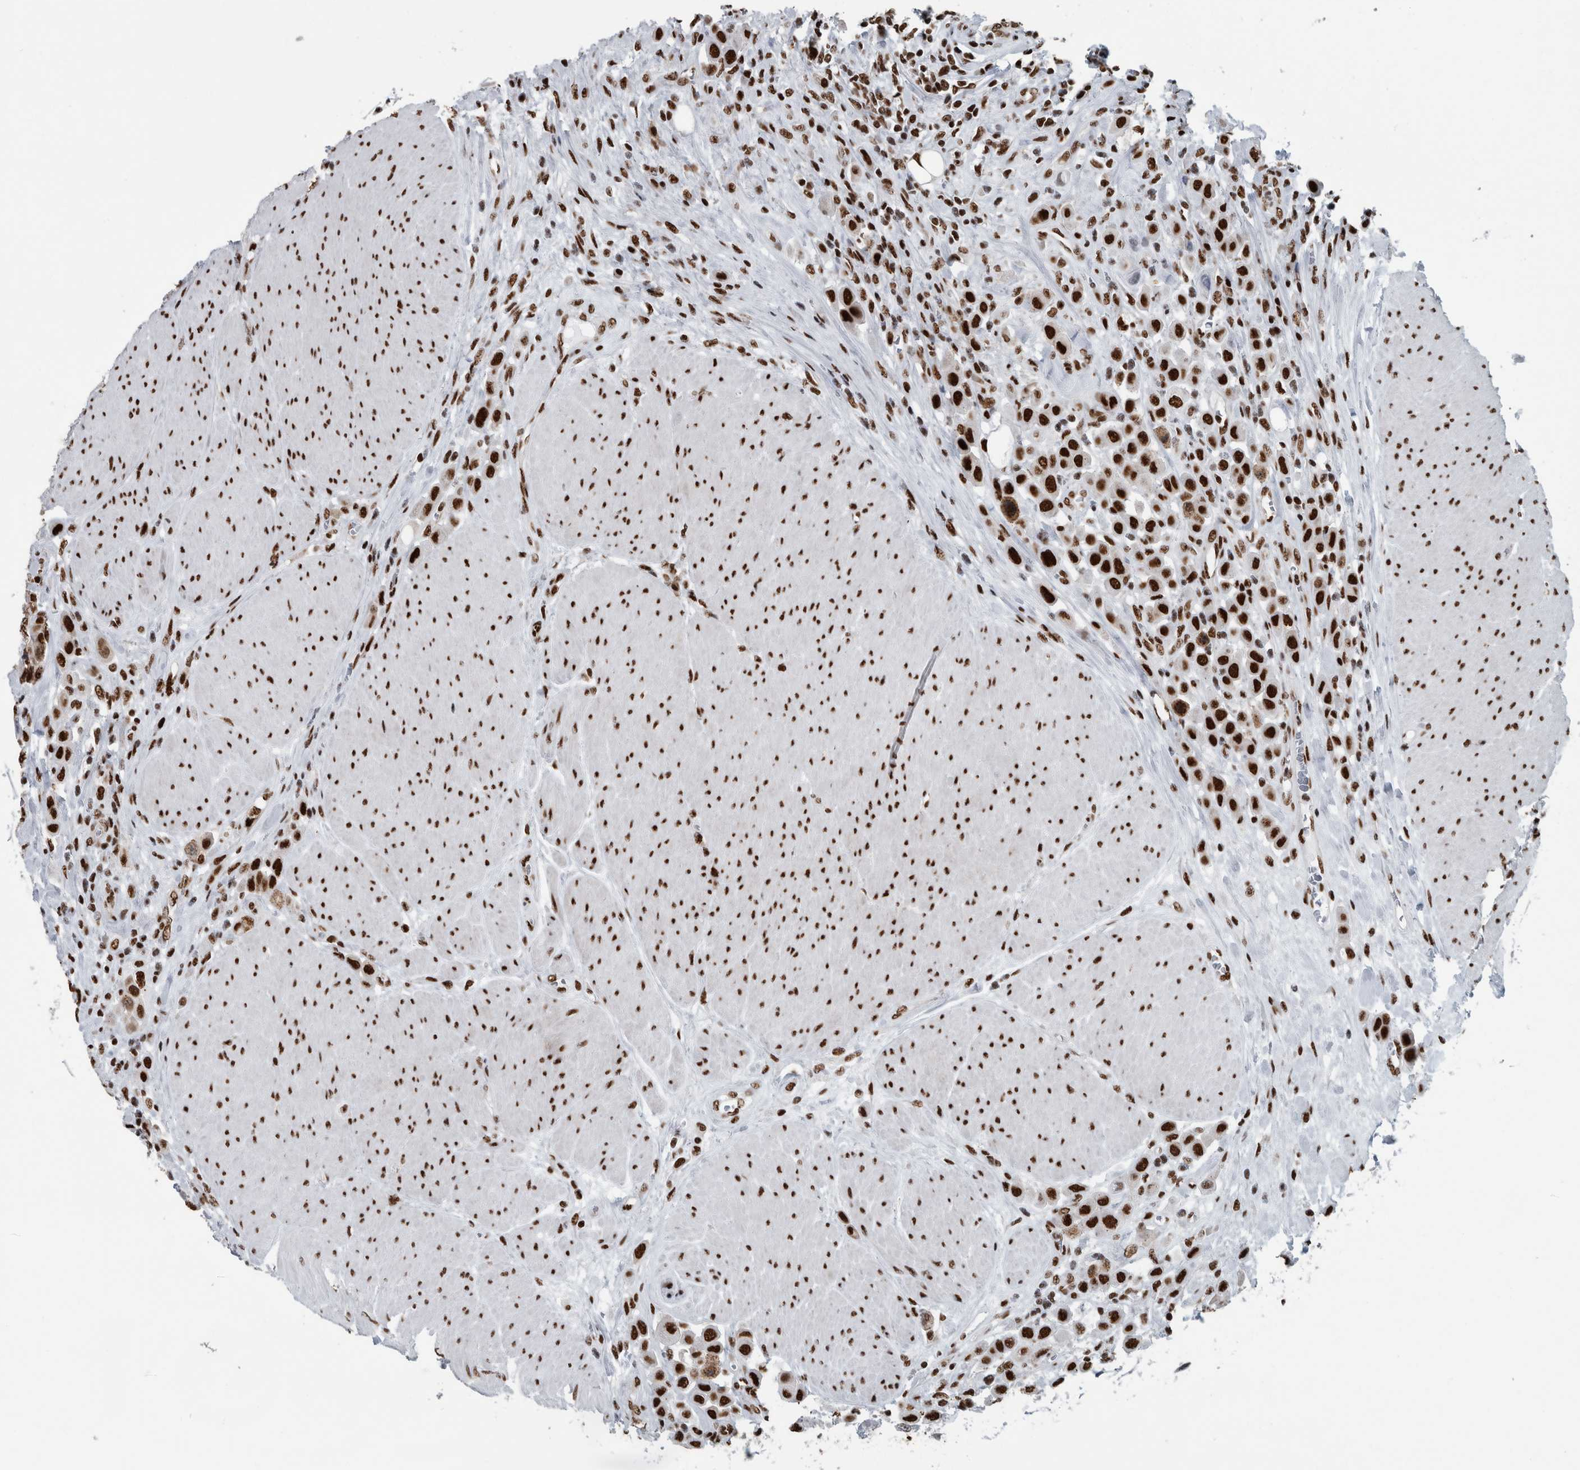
{"staining": {"intensity": "strong", "quantity": ">75%", "location": "nuclear"}, "tissue": "urothelial cancer", "cell_type": "Tumor cells", "image_type": "cancer", "snomed": [{"axis": "morphology", "description": "Urothelial carcinoma, High grade"}, {"axis": "topography", "description": "Urinary bladder"}], "caption": "The photomicrograph shows staining of high-grade urothelial carcinoma, revealing strong nuclear protein positivity (brown color) within tumor cells.", "gene": "DNMT3A", "patient": {"sex": "male", "age": 50}}